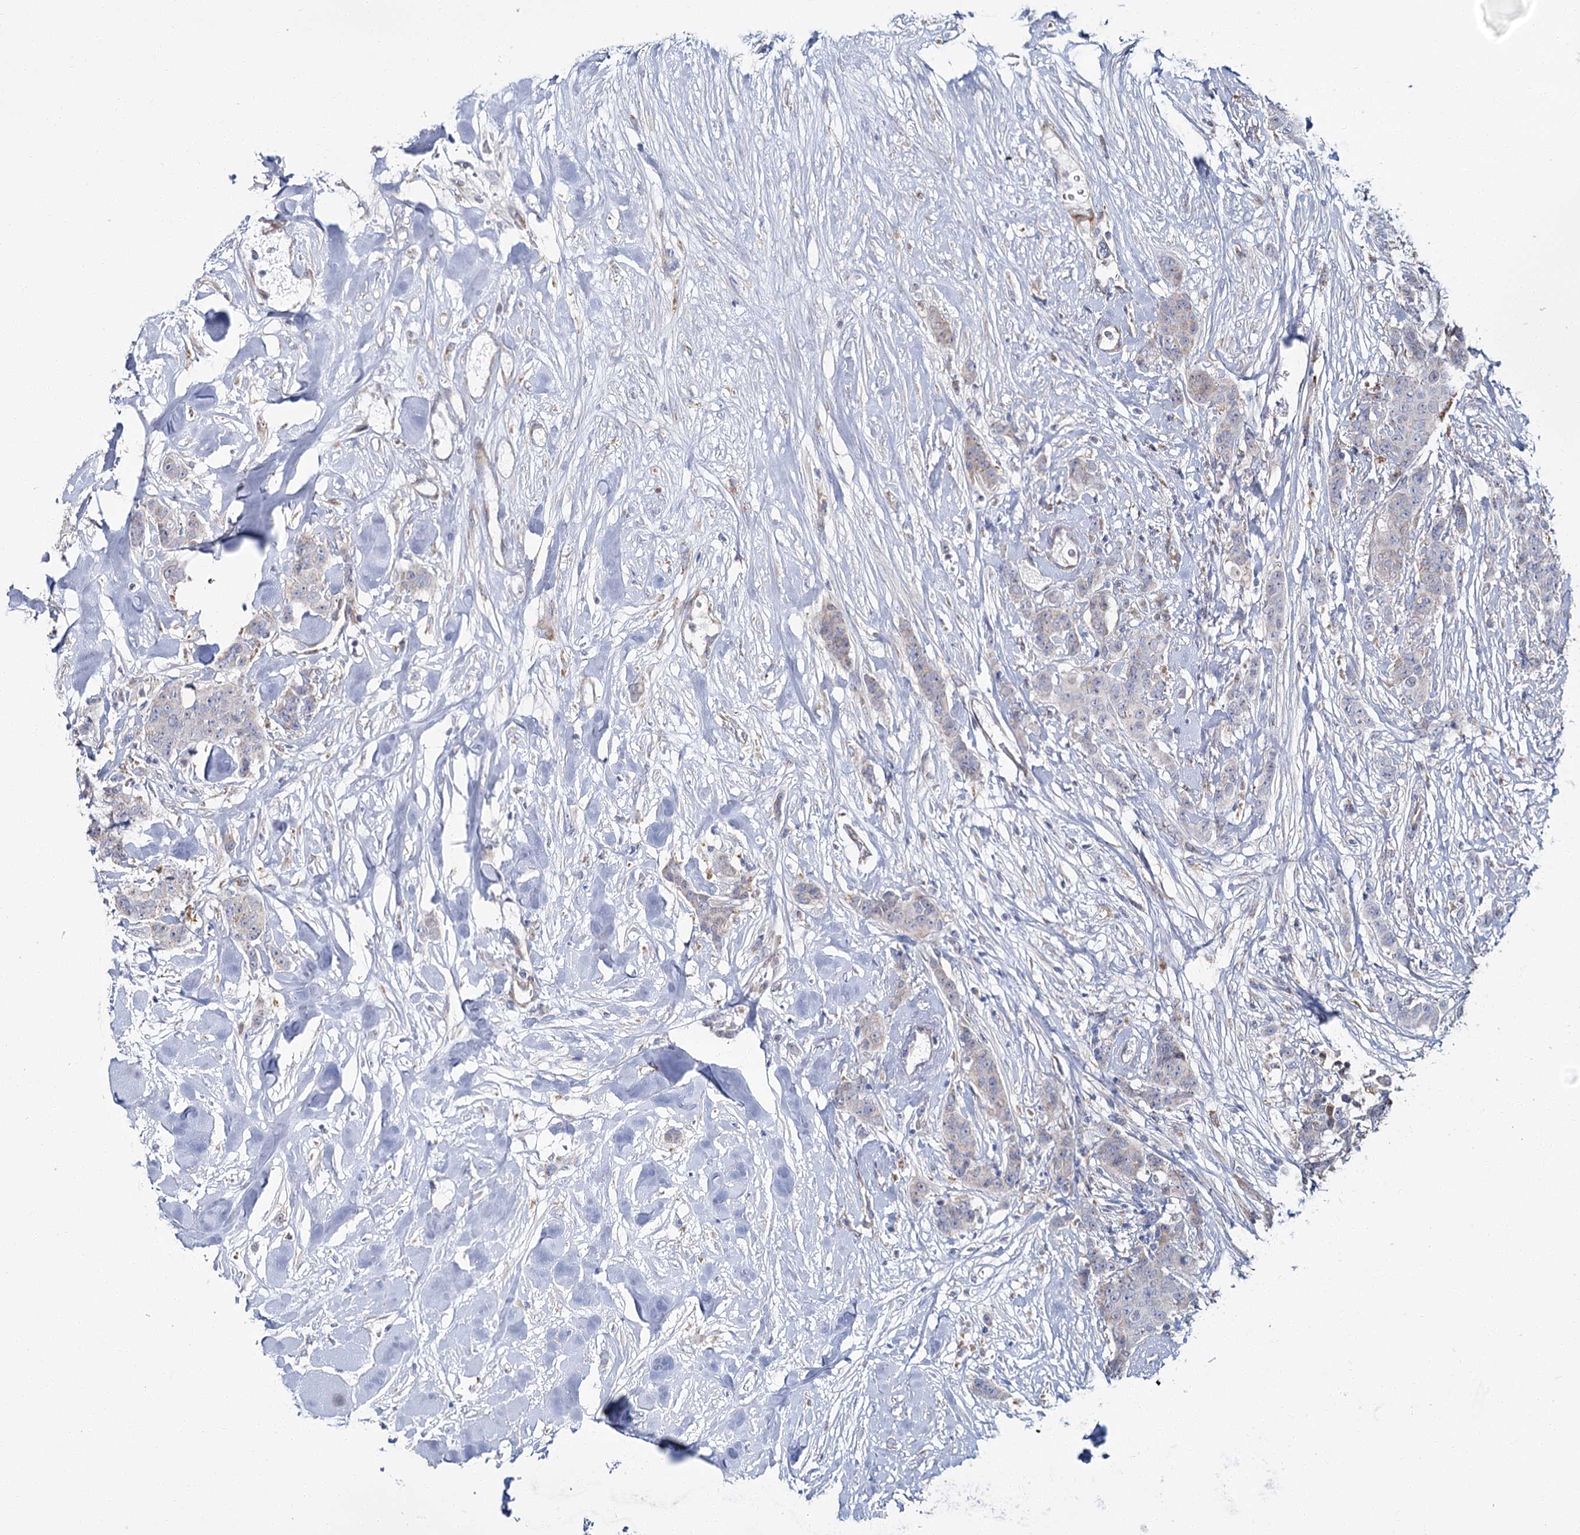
{"staining": {"intensity": "weak", "quantity": "<25%", "location": "cytoplasmic/membranous"}, "tissue": "breast cancer", "cell_type": "Tumor cells", "image_type": "cancer", "snomed": [{"axis": "morphology", "description": "Duct carcinoma"}, {"axis": "topography", "description": "Breast"}], "caption": "Tumor cells are negative for protein expression in human breast intraductal carcinoma.", "gene": "CPLANE1", "patient": {"sex": "female", "age": 40}}